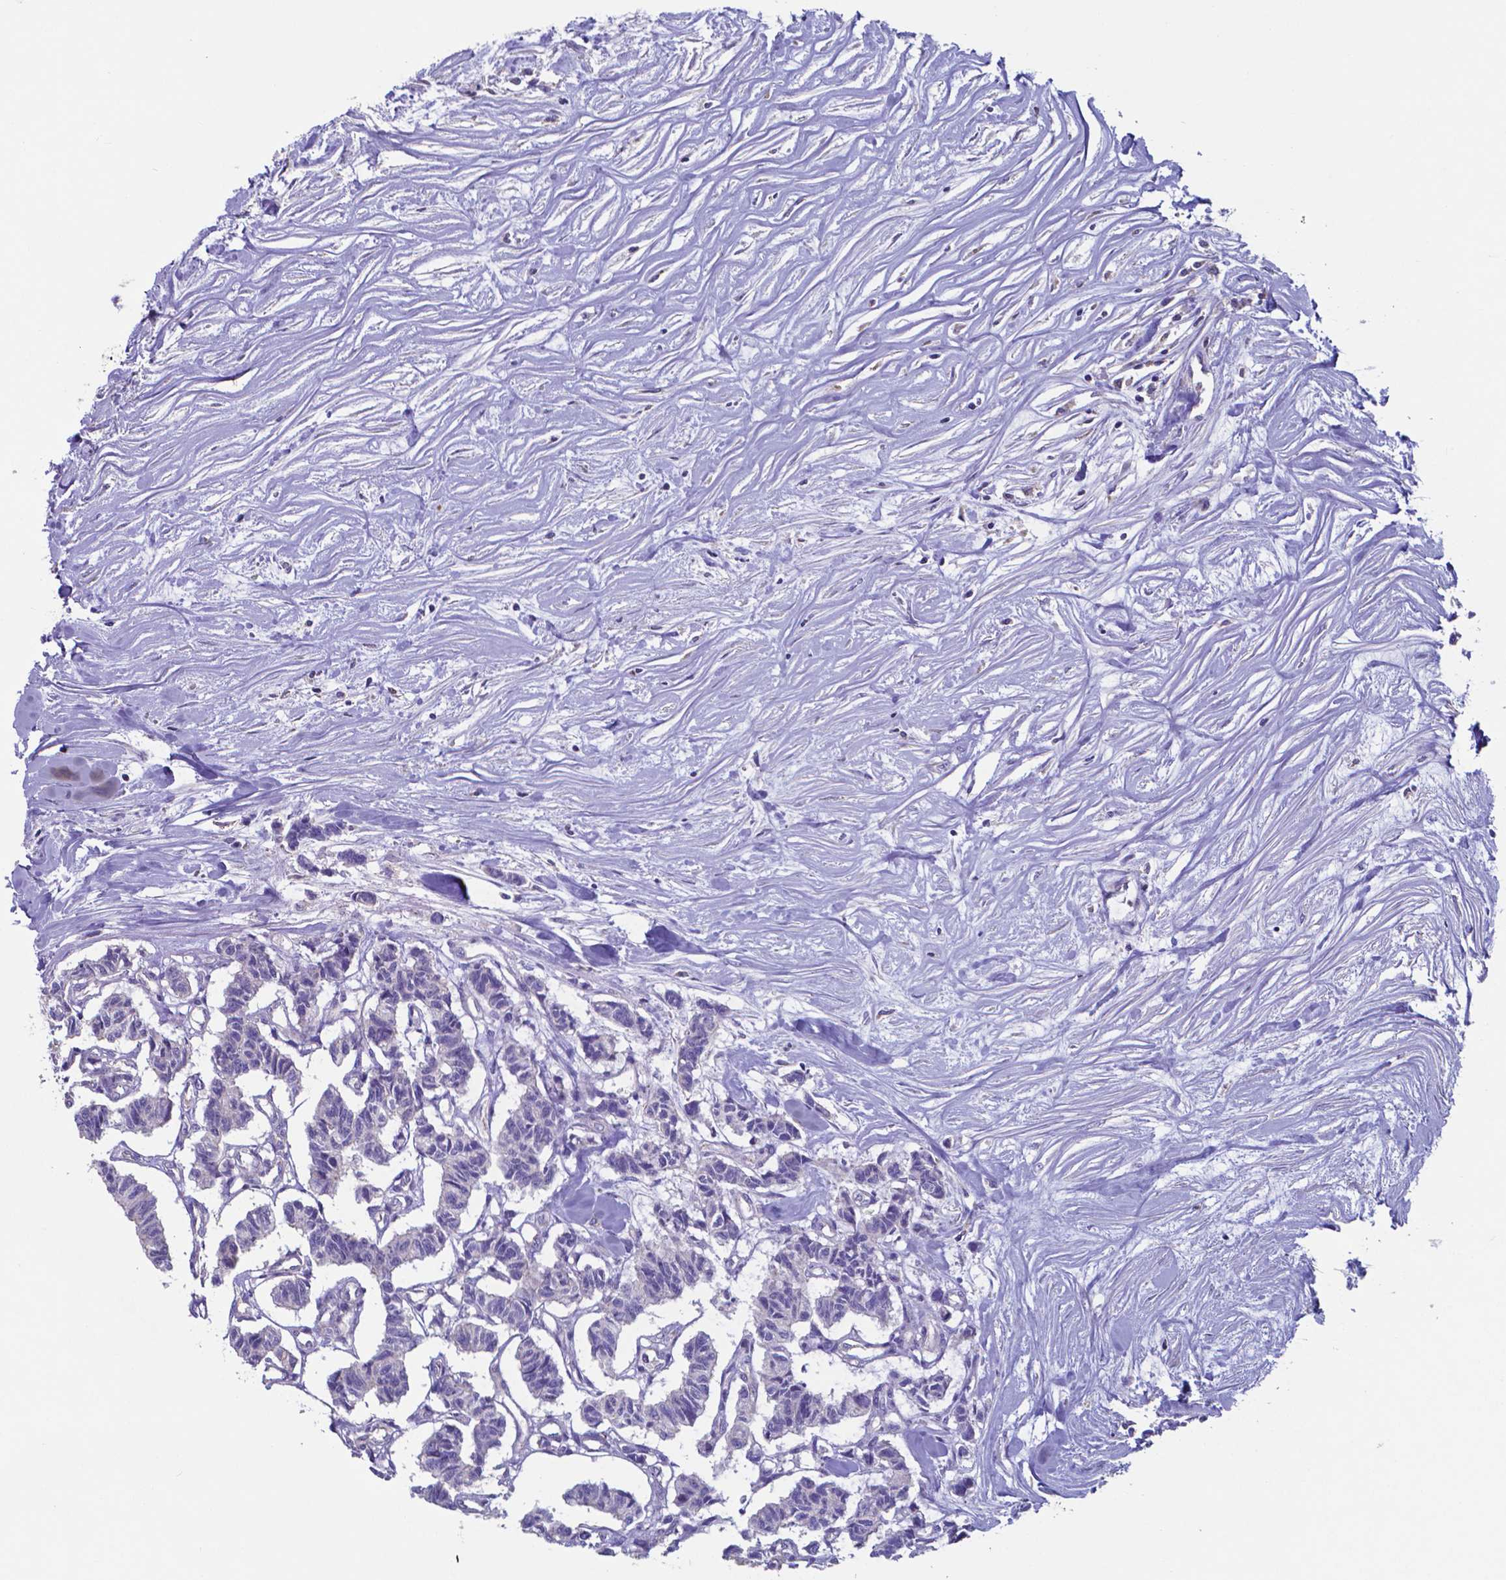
{"staining": {"intensity": "negative", "quantity": "none", "location": "none"}, "tissue": "carcinoid", "cell_type": "Tumor cells", "image_type": "cancer", "snomed": [{"axis": "morphology", "description": "Carcinoid, malignant, NOS"}, {"axis": "topography", "description": "Kidney"}], "caption": "High power microscopy micrograph of an IHC histopathology image of carcinoid, revealing no significant expression in tumor cells. Brightfield microscopy of IHC stained with DAB (brown) and hematoxylin (blue), captured at high magnification.", "gene": "TYRO3", "patient": {"sex": "female", "age": 41}}